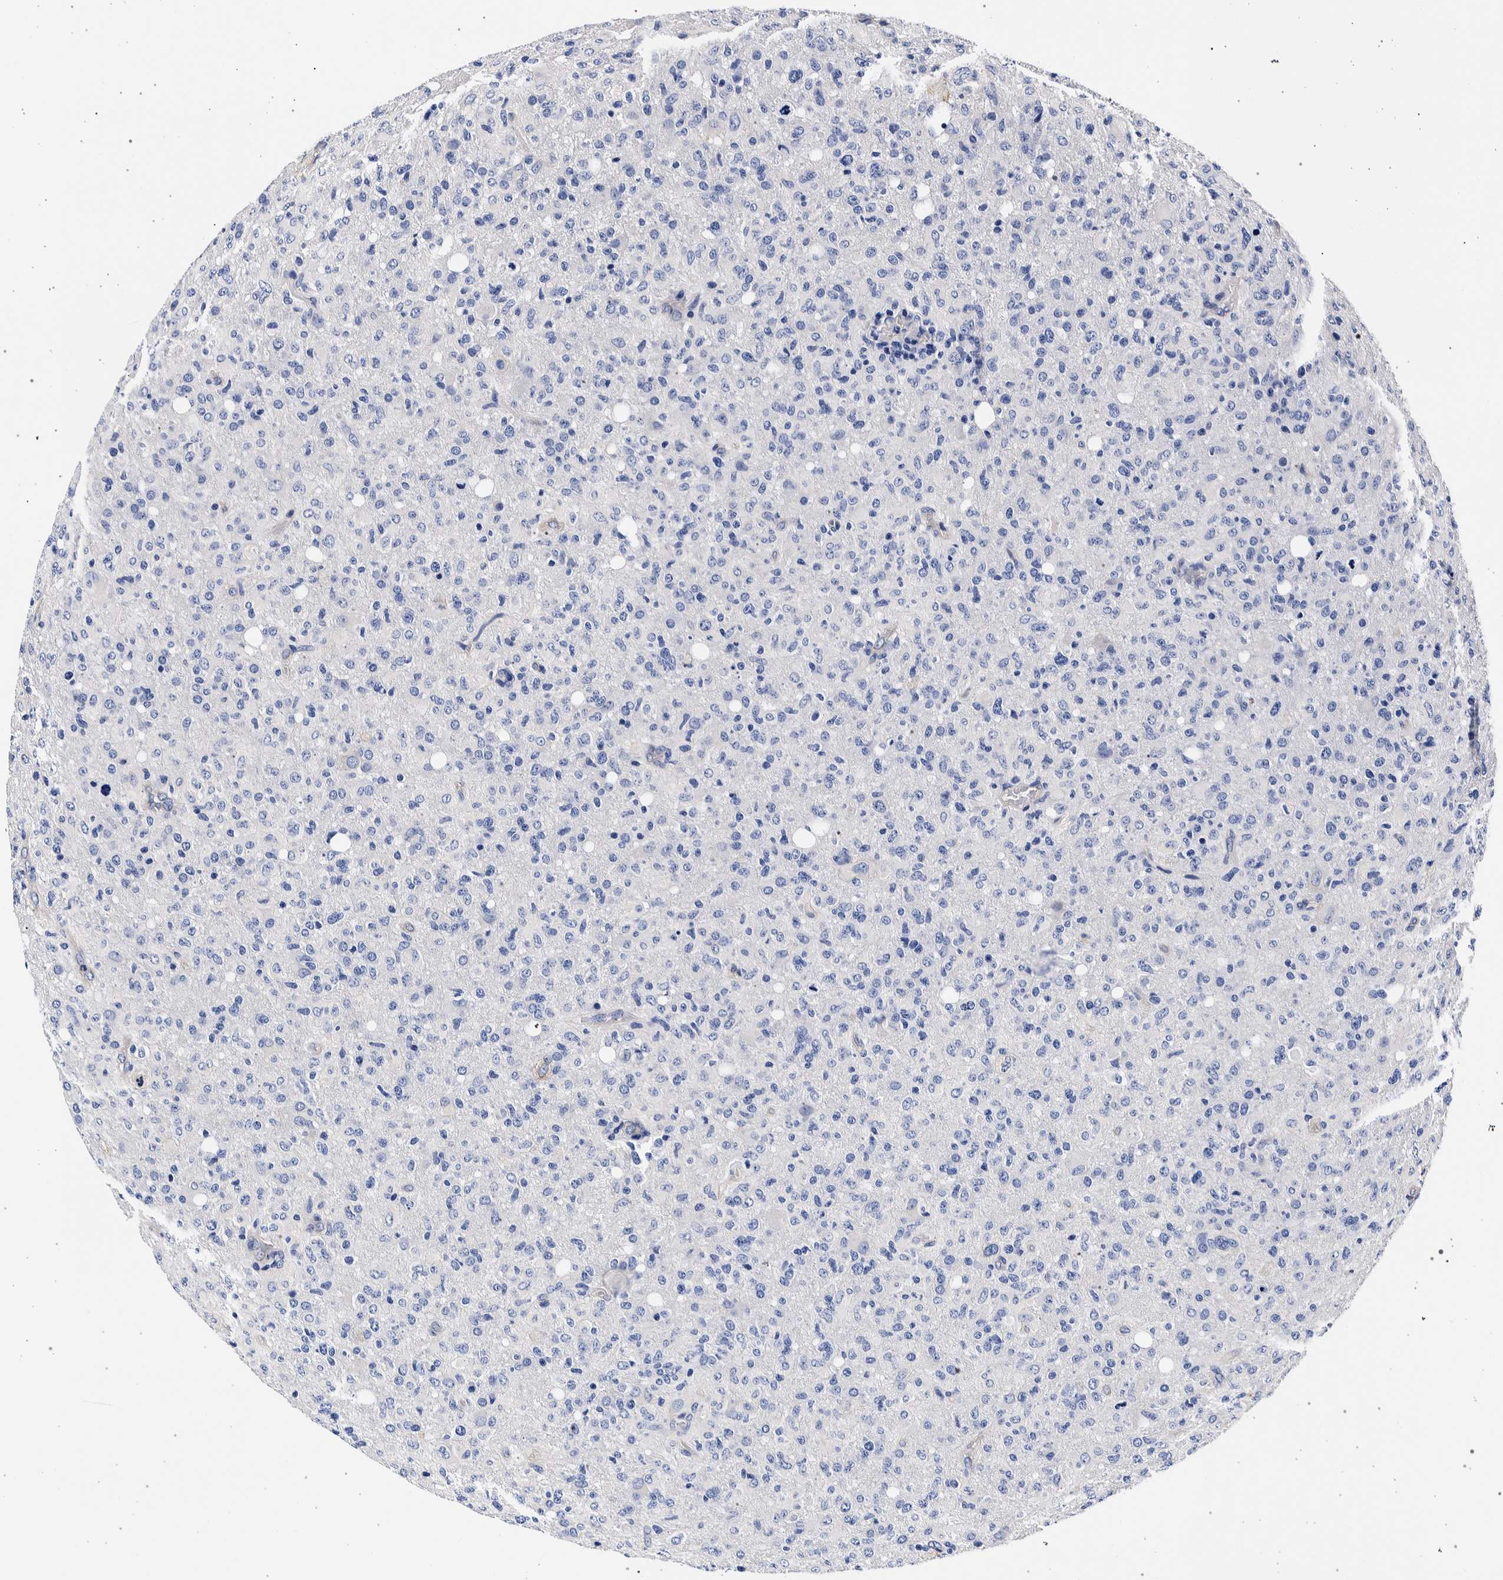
{"staining": {"intensity": "negative", "quantity": "none", "location": "none"}, "tissue": "glioma", "cell_type": "Tumor cells", "image_type": "cancer", "snomed": [{"axis": "morphology", "description": "Glioma, malignant, High grade"}, {"axis": "topography", "description": "Brain"}], "caption": "The immunohistochemistry (IHC) micrograph has no significant expression in tumor cells of malignant glioma (high-grade) tissue.", "gene": "NIBAN2", "patient": {"sex": "female", "age": 57}}